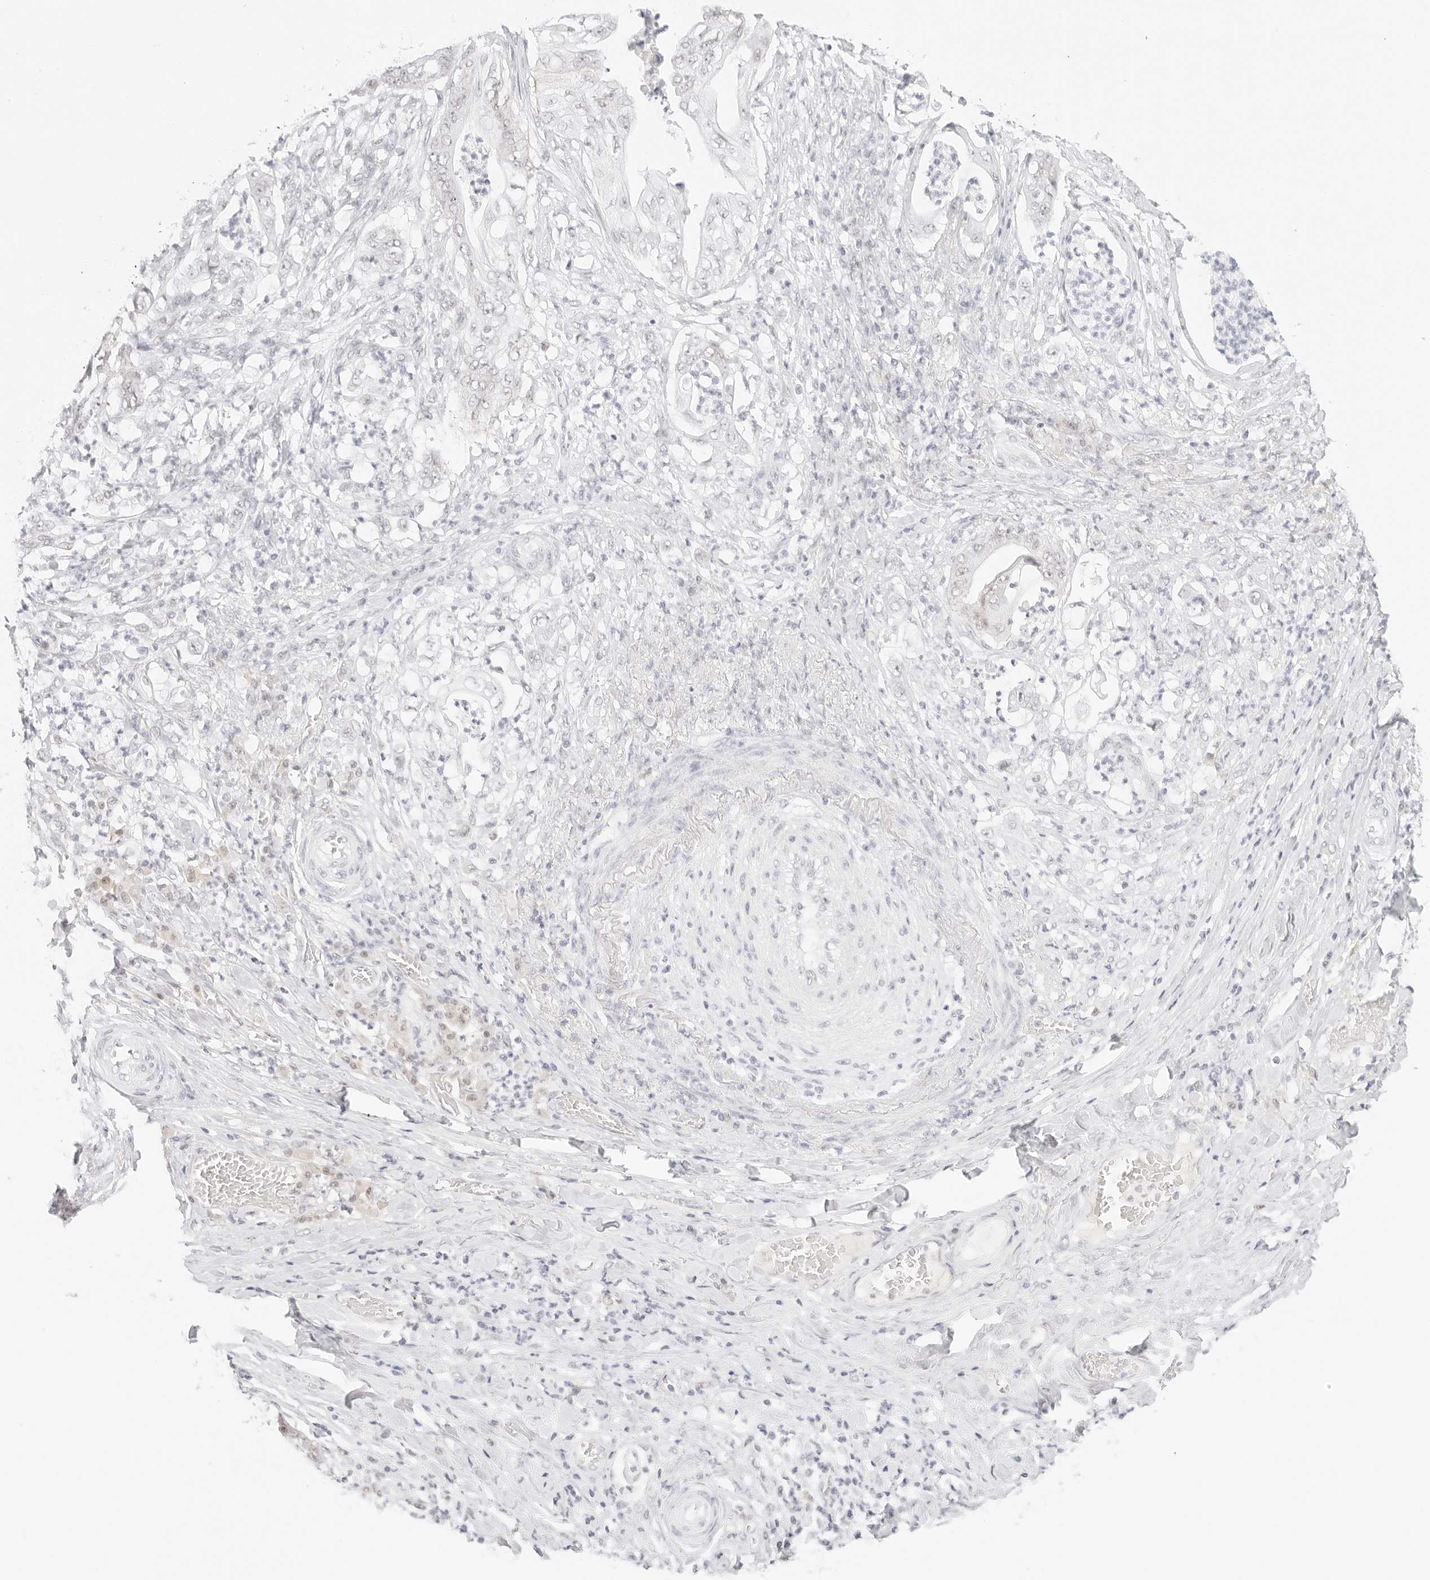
{"staining": {"intensity": "negative", "quantity": "none", "location": "none"}, "tissue": "stomach cancer", "cell_type": "Tumor cells", "image_type": "cancer", "snomed": [{"axis": "morphology", "description": "Adenocarcinoma, NOS"}, {"axis": "topography", "description": "Stomach"}], "caption": "Immunohistochemistry (IHC) image of stomach cancer (adenocarcinoma) stained for a protein (brown), which exhibits no positivity in tumor cells.", "gene": "ITGA6", "patient": {"sex": "female", "age": 73}}